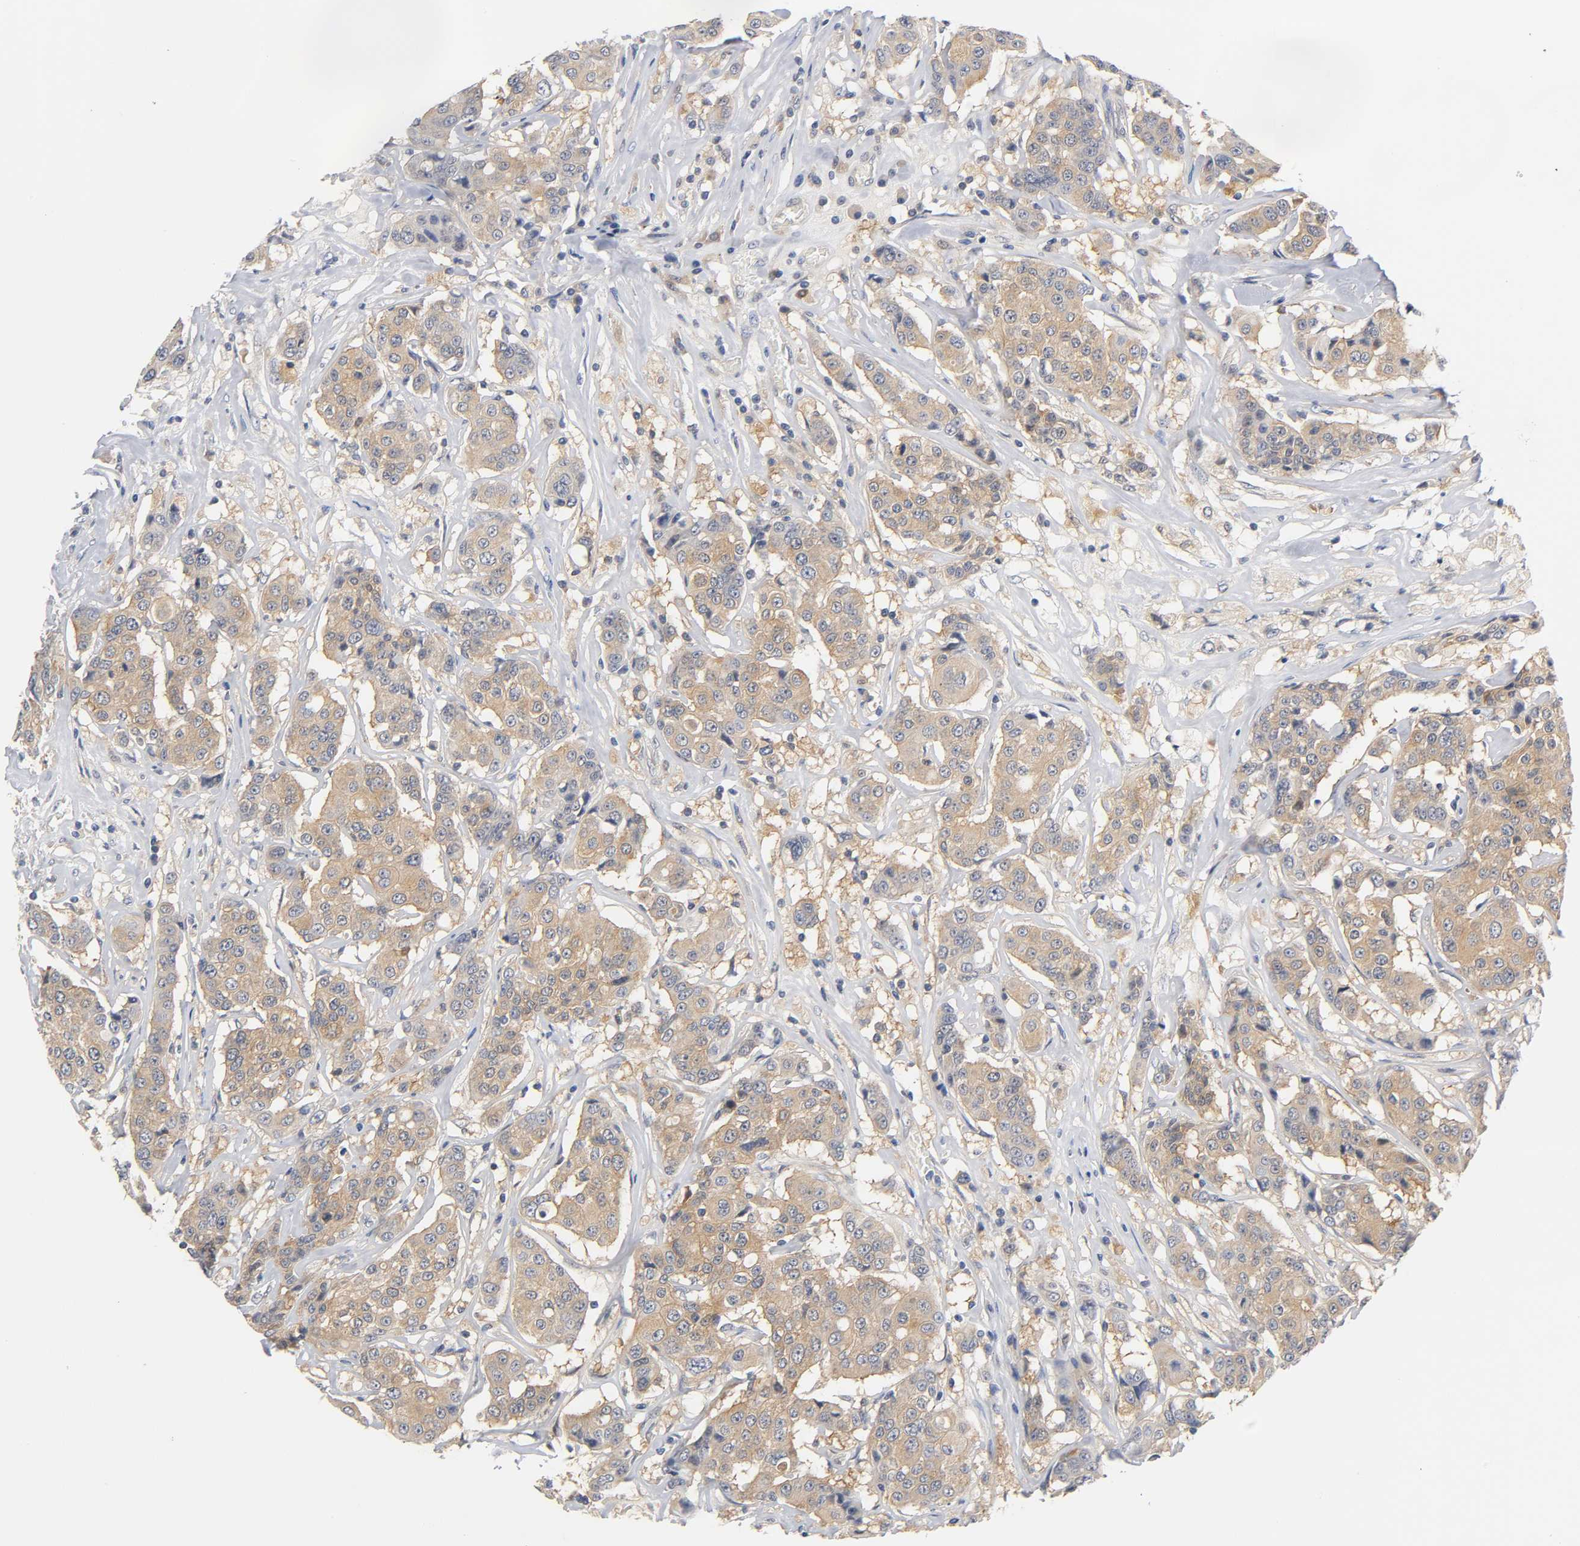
{"staining": {"intensity": "moderate", "quantity": ">75%", "location": "cytoplasmic/membranous"}, "tissue": "breast cancer", "cell_type": "Tumor cells", "image_type": "cancer", "snomed": [{"axis": "morphology", "description": "Duct carcinoma"}, {"axis": "topography", "description": "Breast"}], "caption": "Breast cancer (infiltrating ductal carcinoma) stained with DAB (3,3'-diaminobenzidine) IHC demonstrates medium levels of moderate cytoplasmic/membranous positivity in approximately >75% of tumor cells.", "gene": "FYN", "patient": {"sex": "female", "age": 27}}